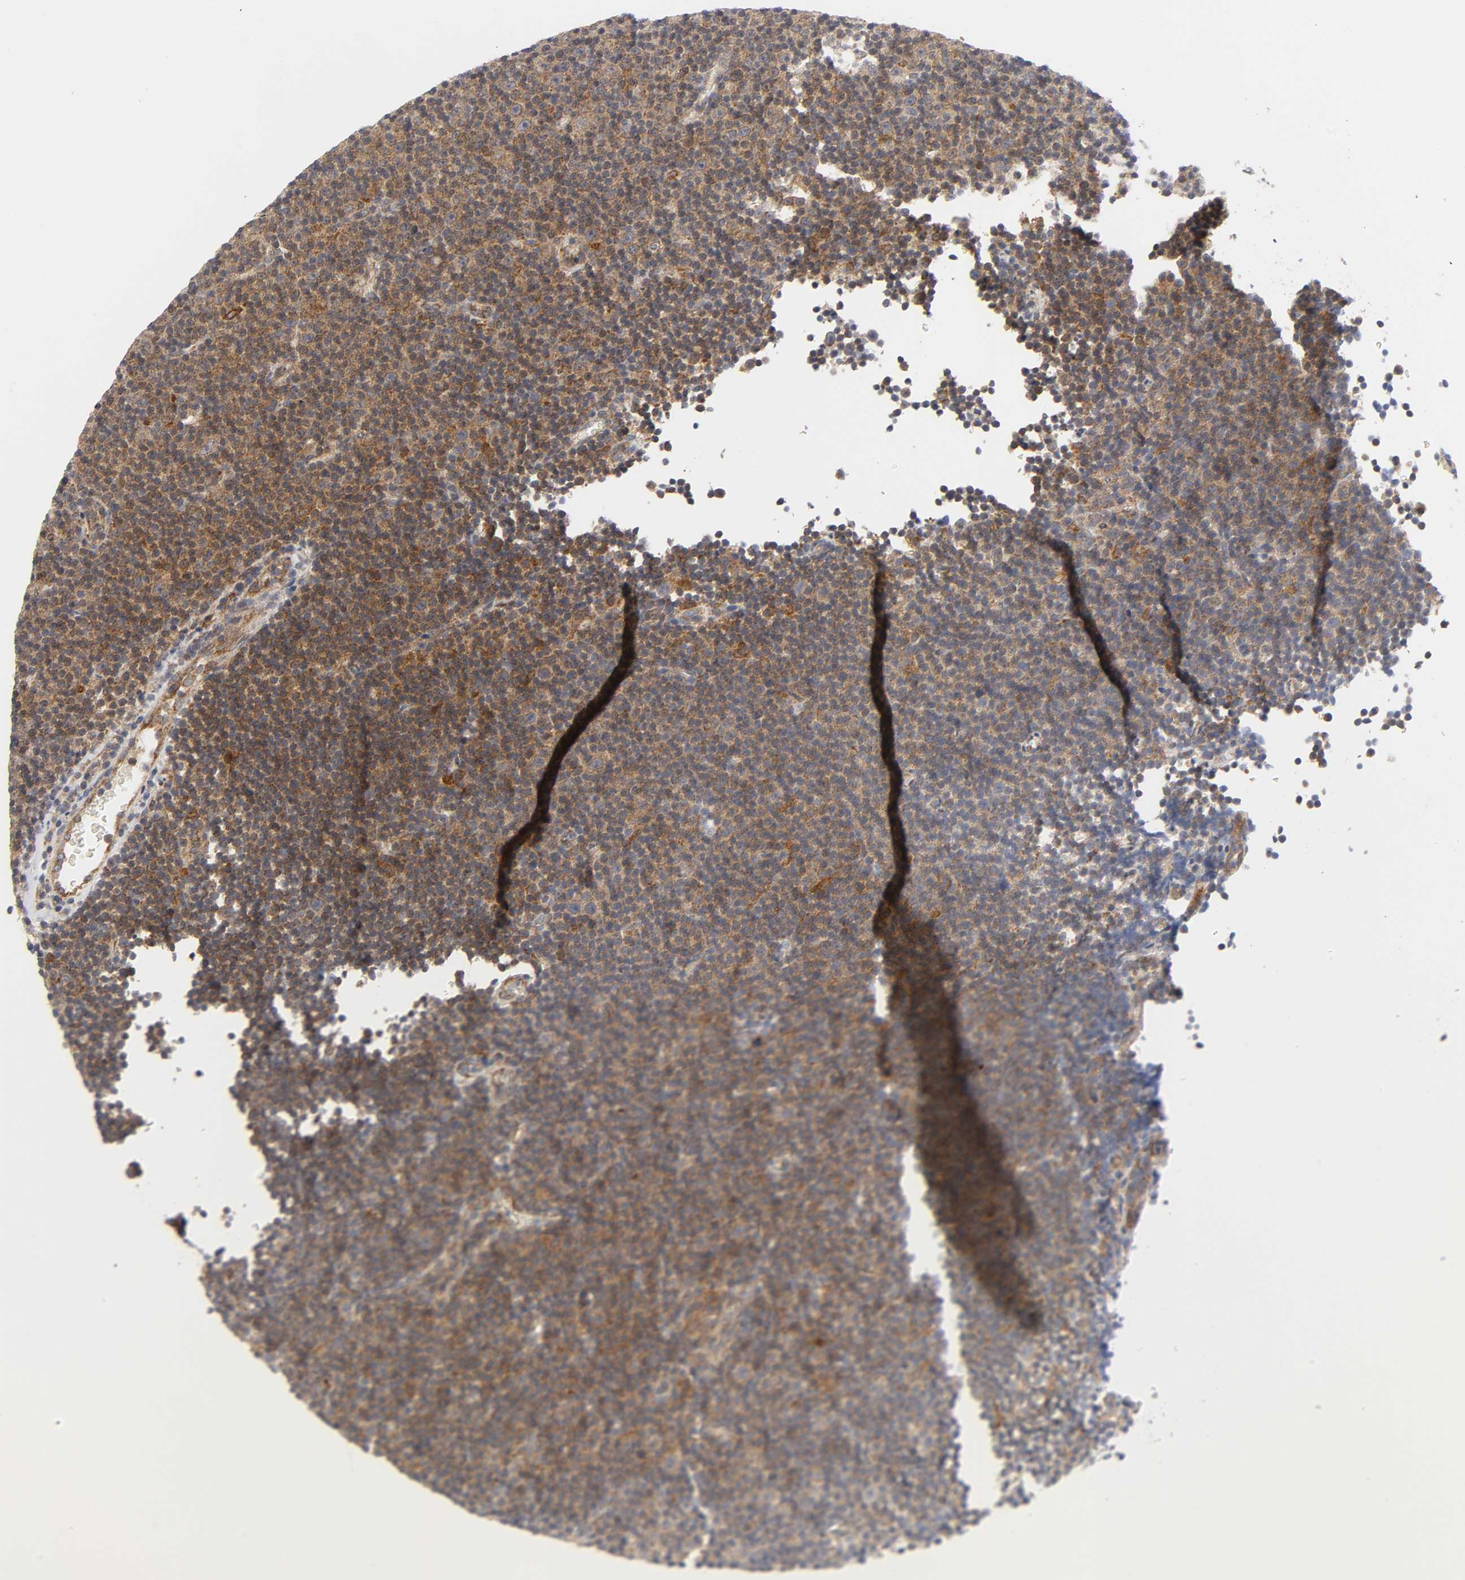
{"staining": {"intensity": "moderate", "quantity": ">75%", "location": "cytoplasmic/membranous"}, "tissue": "lymphoma", "cell_type": "Tumor cells", "image_type": "cancer", "snomed": [{"axis": "morphology", "description": "Malignant lymphoma, non-Hodgkin's type, Low grade"}, {"axis": "topography", "description": "Lymph node"}], "caption": "Protein expression analysis of human lymphoma reveals moderate cytoplasmic/membranous positivity in approximately >75% of tumor cells.", "gene": "BAX", "patient": {"sex": "female", "age": 67}}